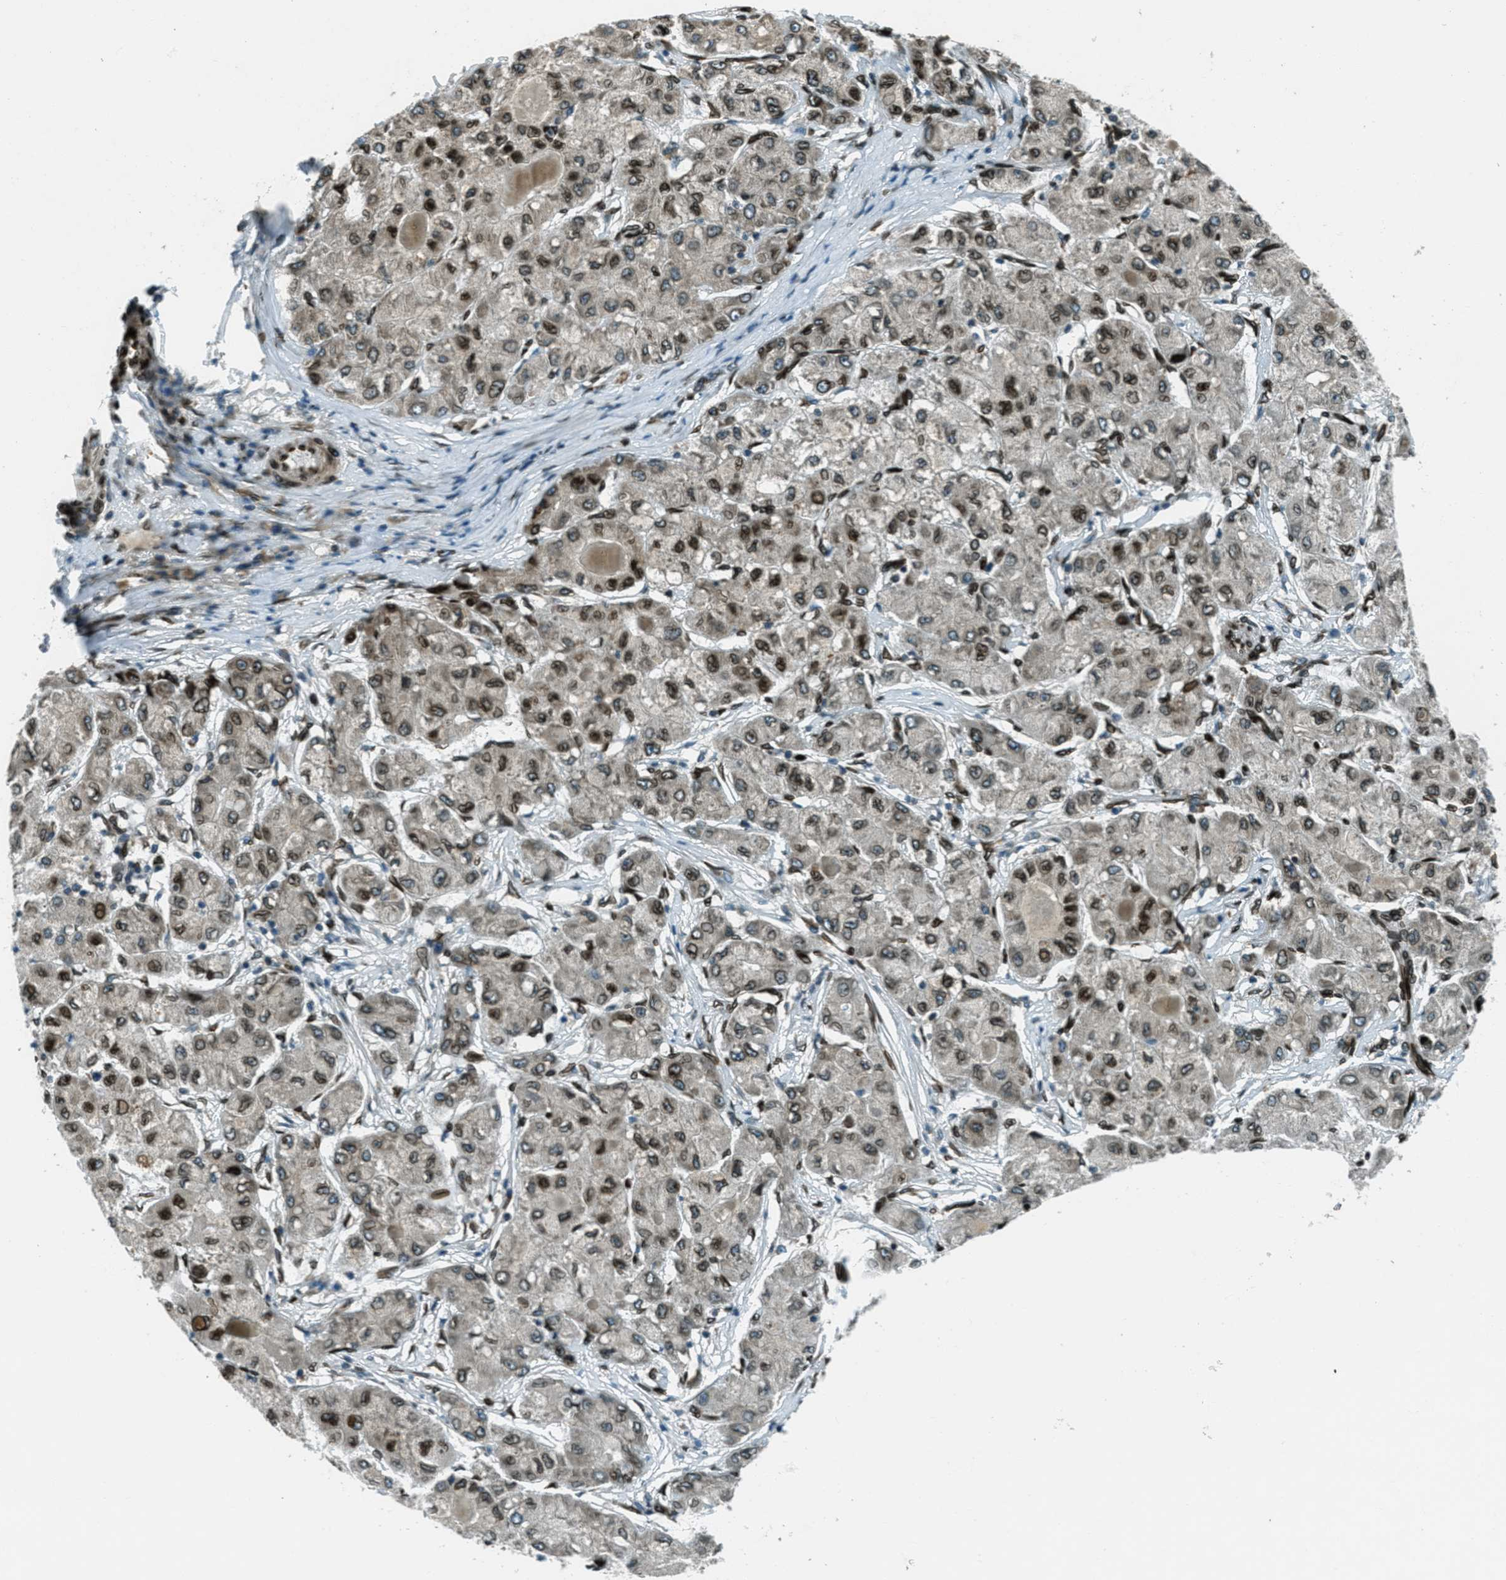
{"staining": {"intensity": "moderate", "quantity": ">75%", "location": "cytoplasmic/membranous,nuclear"}, "tissue": "liver cancer", "cell_type": "Tumor cells", "image_type": "cancer", "snomed": [{"axis": "morphology", "description": "Carcinoma, Hepatocellular, NOS"}, {"axis": "topography", "description": "Liver"}], "caption": "Brown immunohistochemical staining in human liver cancer exhibits moderate cytoplasmic/membranous and nuclear positivity in about >75% of tumor cells.", "gene": "LEMD2", "patient": {"sex": "male", "age": 80}}